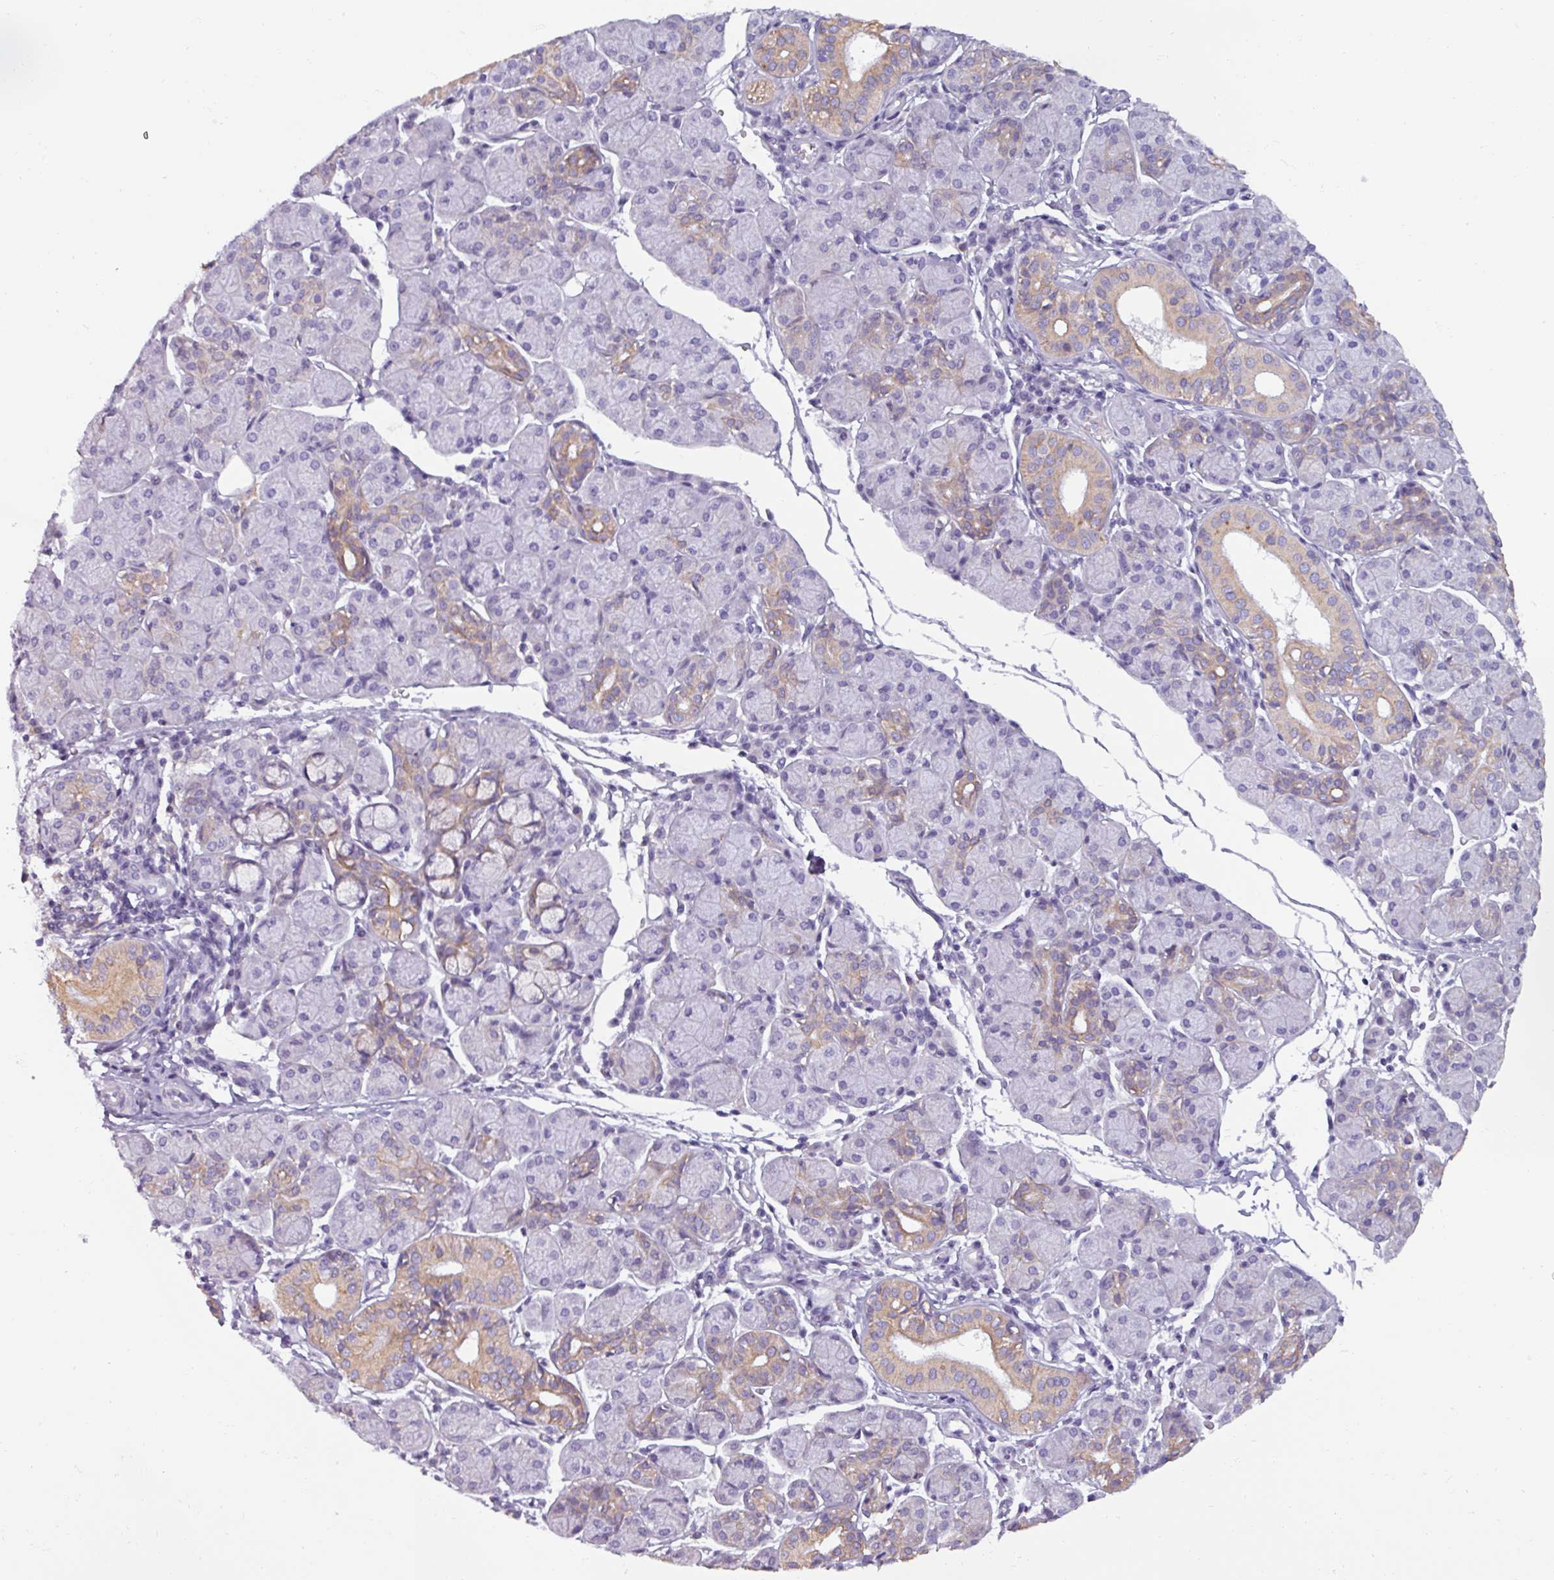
{"staining": {"intensity": "moderate", "quantity": "<25%", "location": "cytoplasmic/membranous"}, "tissue": "salivary gland", "cell_type": "Glandular cells", "image_type": "normal", "snomed": [{"axis": "morphology", "description": "Normal tissue, NOS"}, {"axis": "morphology", "description": "Inflammation, NOS"}, {"axis": "topography", "description": "Lymph node"}, {"axis": "topography", "description": "Salivary gland"}], "caption": "This micrograph demonstrates immunohistochemistry (IHC) staining of unremarkable human salivary gland, with low moderate cytoplasmic/membranous positivity in about <25% of glandular cells.", "gene": "SPESP1", "patient": {"sex": "male", "age": 3}}